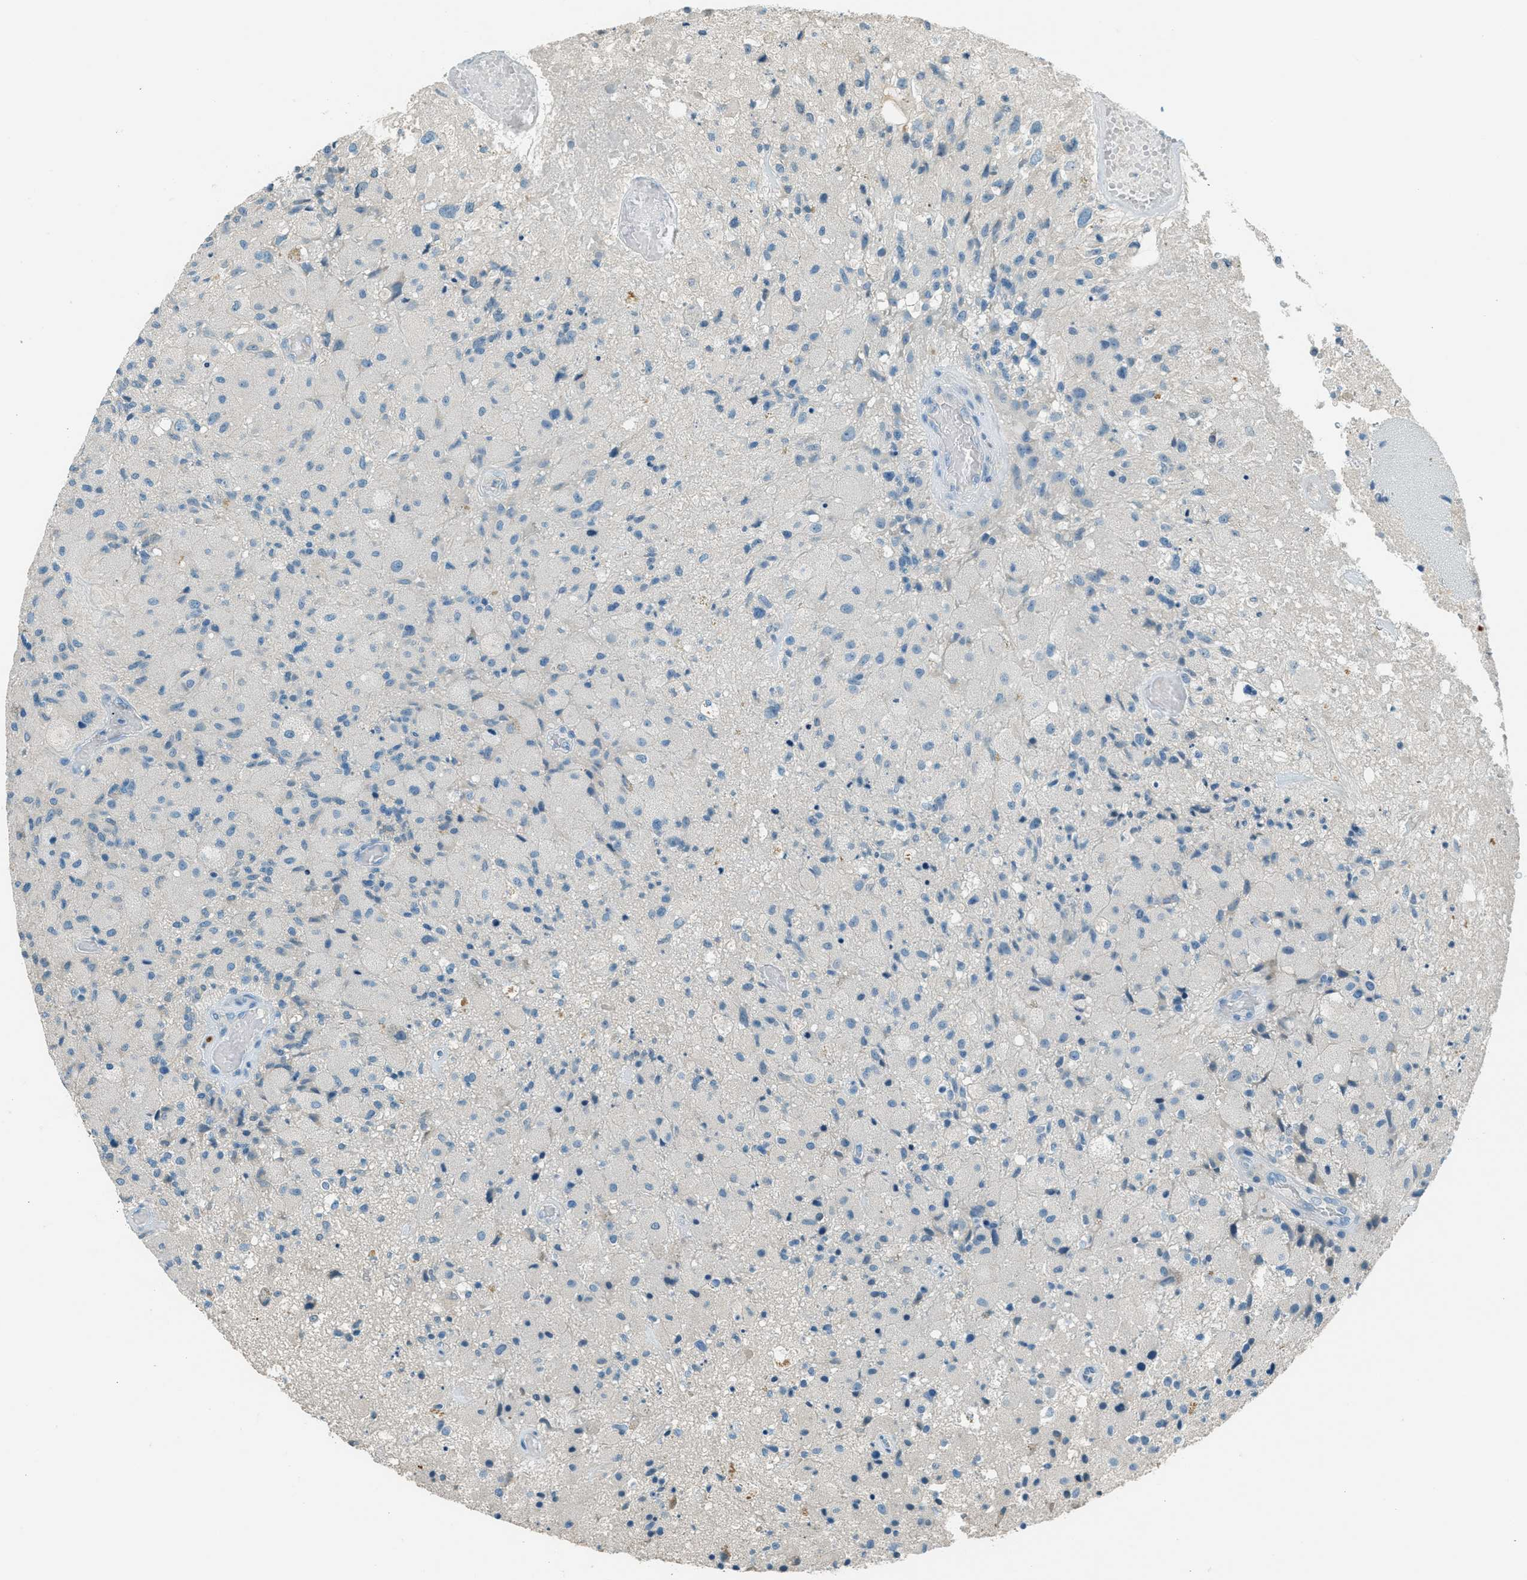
{"staining": {"intensity": "negative", "quantity": "none", "location": "none"}, "tissue": "glioma", "cell_type": "Tumor cells", "image_type": "cancer", "snomed": [{"axis": "morphology", "description": "Normal tissue, NOS"}, {"axis": "morphology", "description": "Glioma, malignant, High grade"}, {"axis": "topography", "description": "Cerebral cortex"}], "caption": "There is no significant positivity in tumor cells of high-grade glioma (malignant). (DAB (3,3'-diaminobenzidine) immunohistochemistry (IHC), high magnification).", "gene": "MSLN", "patient": {"sex": "male", "age": 77}}